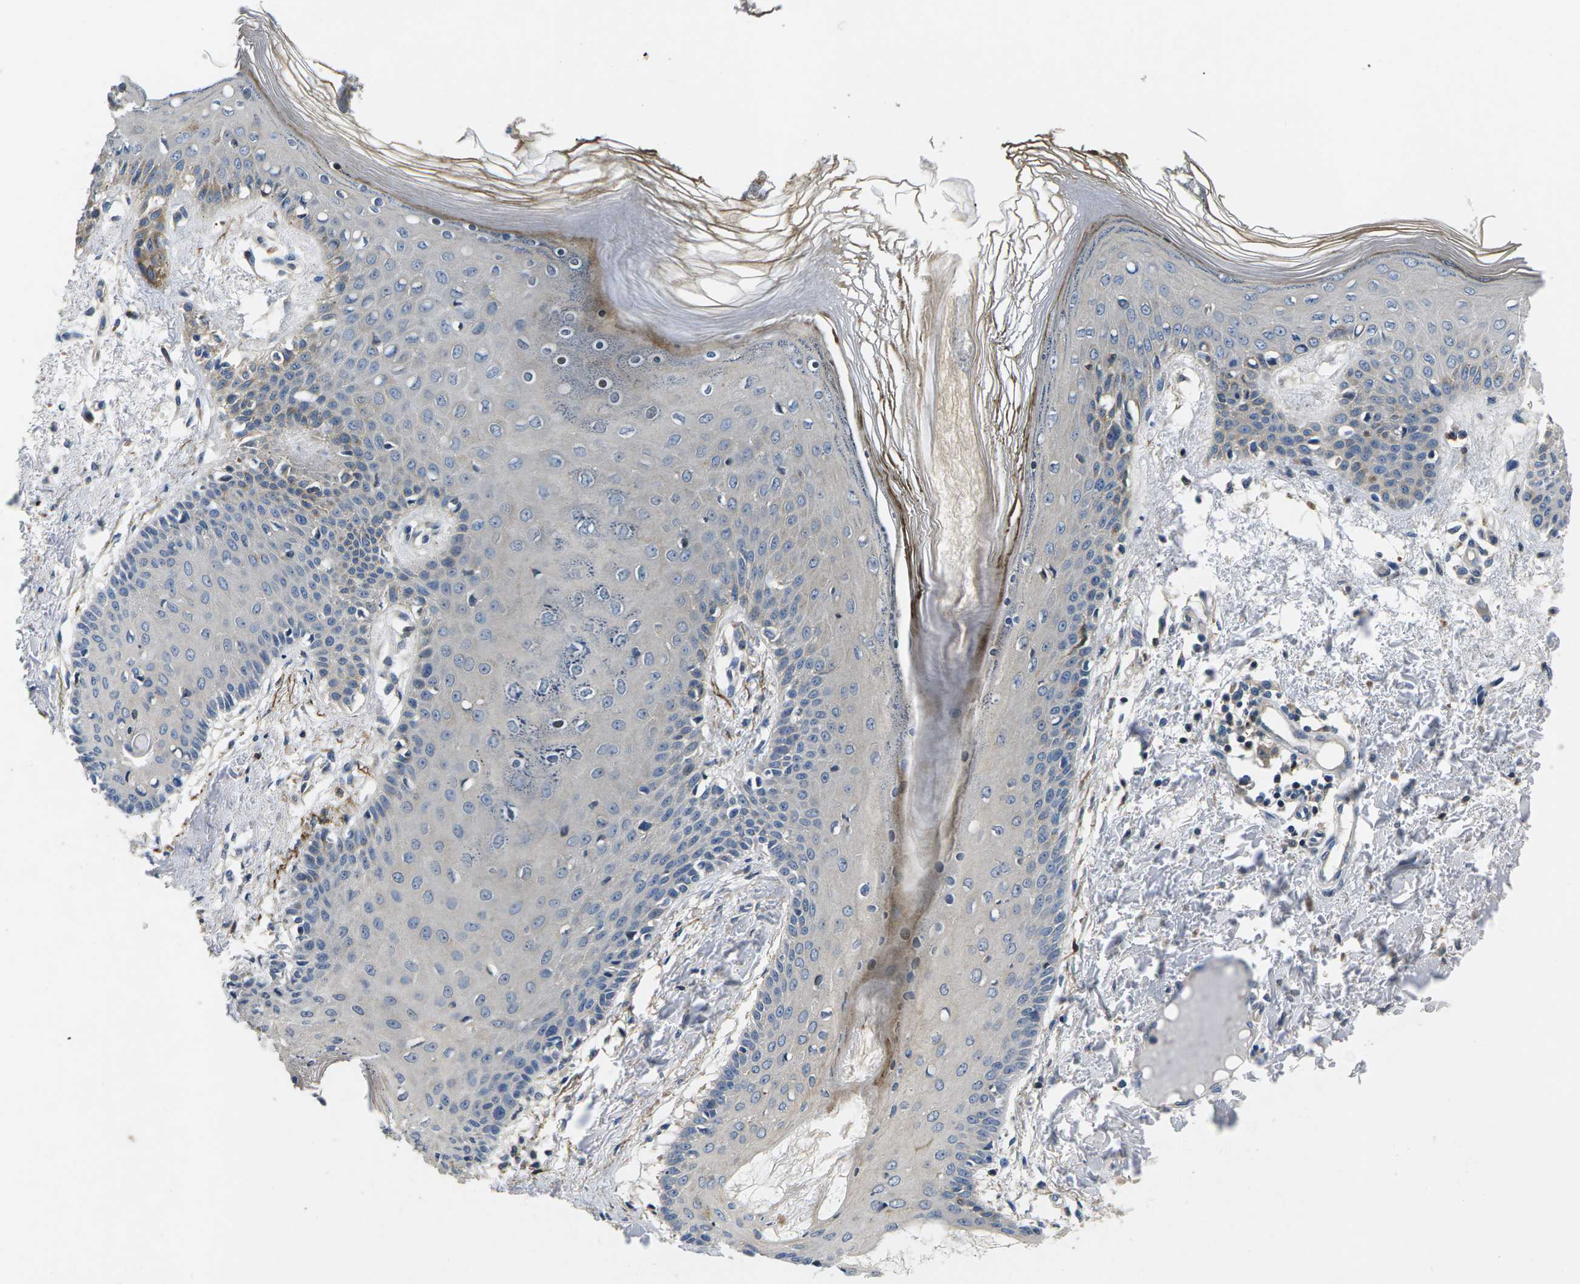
{"staining": {"intensity": "weak", "quantity": "<25%", "location": "cytoplasmic/membranous"}, "tissue": "skin", "cell_type": "Fibroblasts", "image_type": "normal", "snomed": [{"axis": "morphology", "description": "Normal tissue, NOS"}, {"axis": "topography", "description": "Skin"}], "caption": "DAB immunohistochemical staining of benign human skin shows no significant staining in fibroblasts.", "gene": "PLCE1", "patient": {"sex": "male", "age": 53}}